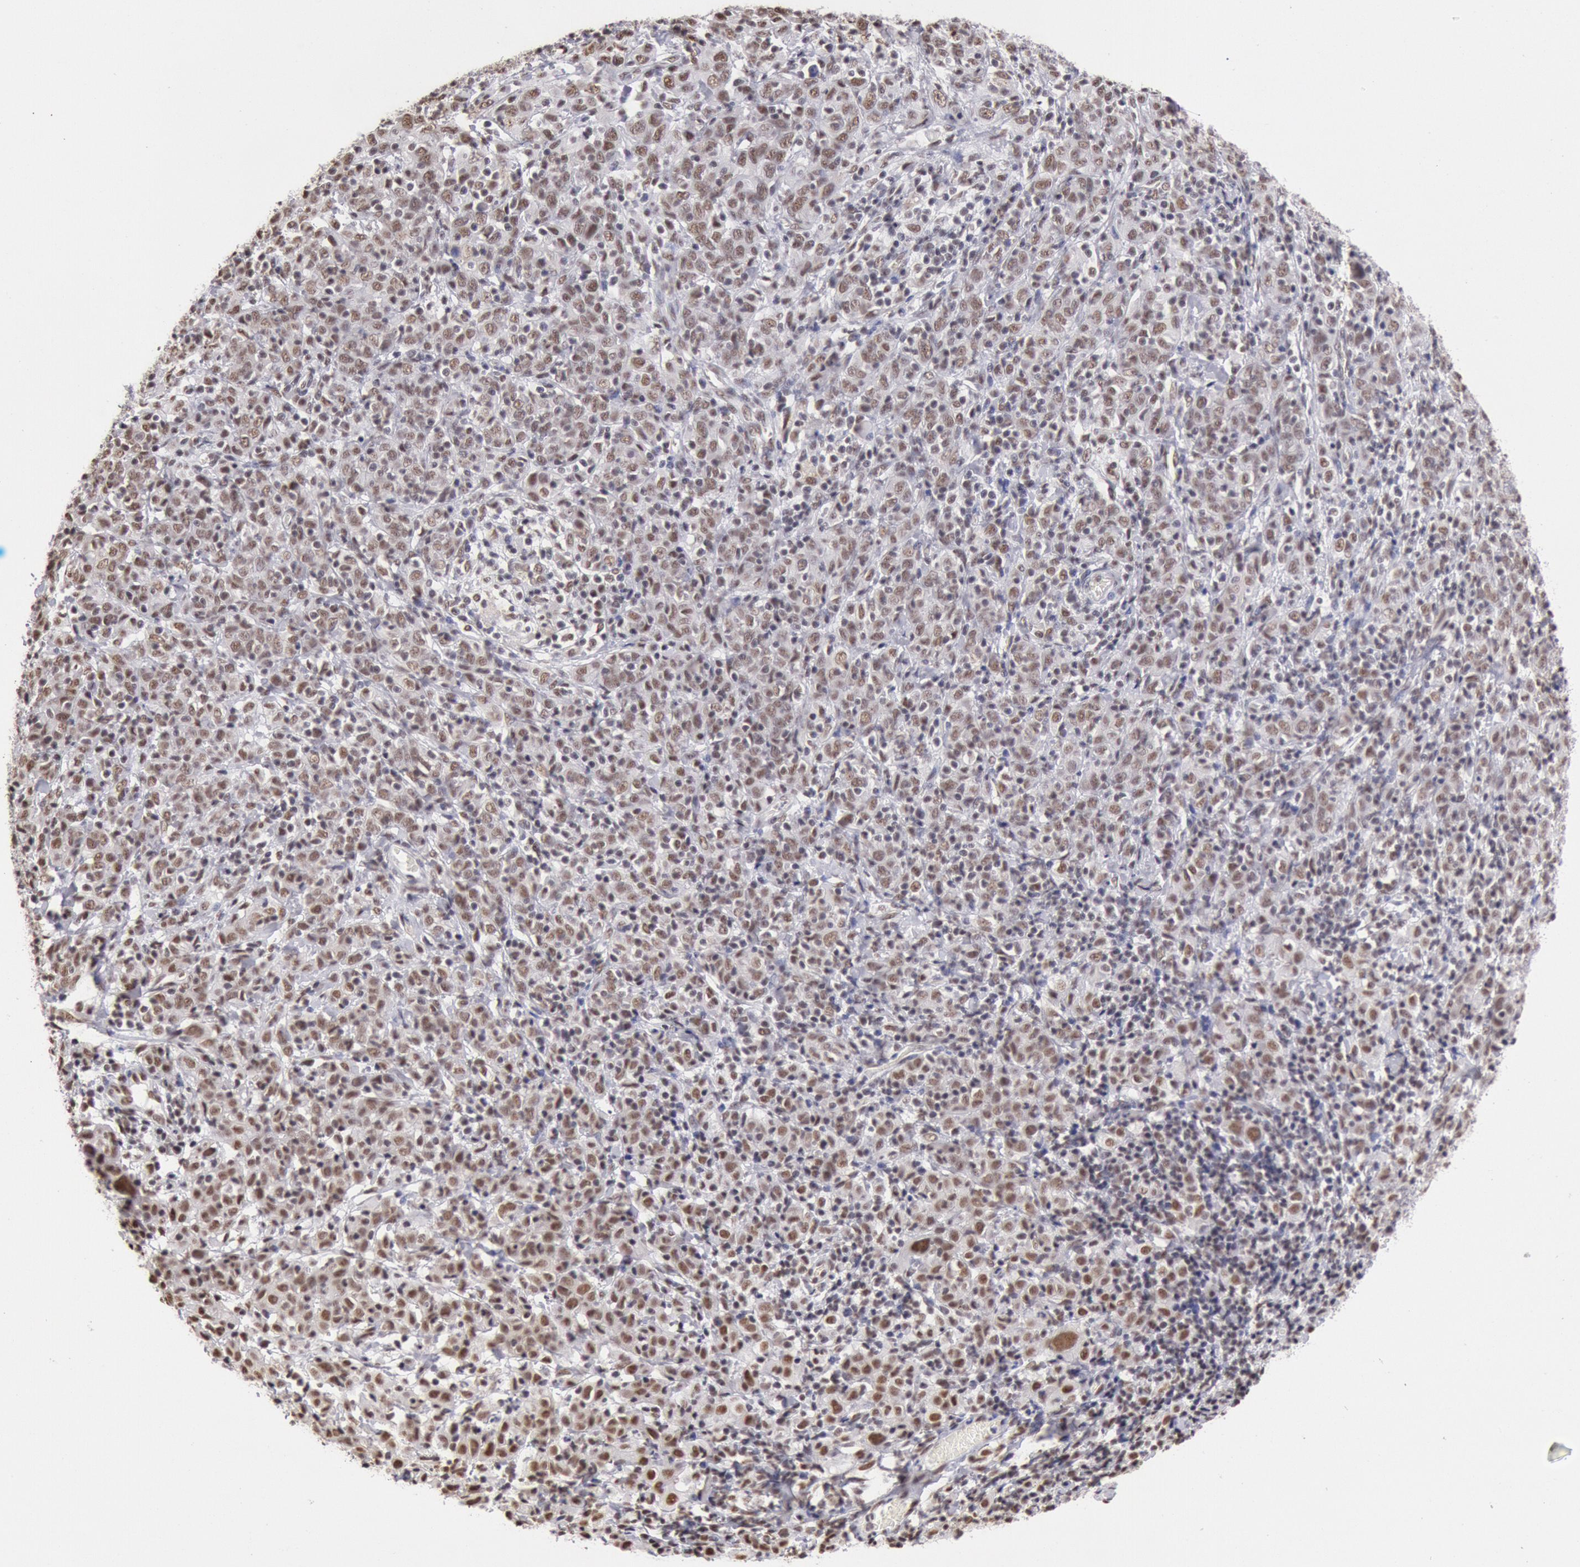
{"staining": {"intensity": "moderate", "quantity": ">75%", "location": "nuclear"}, "tissue": "cervical cancer", "cell_type": "Tumor cells", "image_type": "cancer", "snomed": [{"axis": "morphology", "description": "Normal tissue, NOS"}, {"axis": "morphology", "description": "Squamous cell carcinoma, NOS"}, {"axis": "topography", "description": "Cervix"}], "caption": "IHC staining of cervical cancer (squamous cell carcinoma), which reveals medium levels of moderate nuclear positivity in approximately >75% of tumor cells indicating moderate nuclear protein staining. The staining was performed using DAB (3,3'-diaminobenzidine) (brown) for protein detection and nuclei were counterstained in hematoxylin (blue).", "gene": "SNRPD3", "patient": {"sex": "female", "age": 67}}